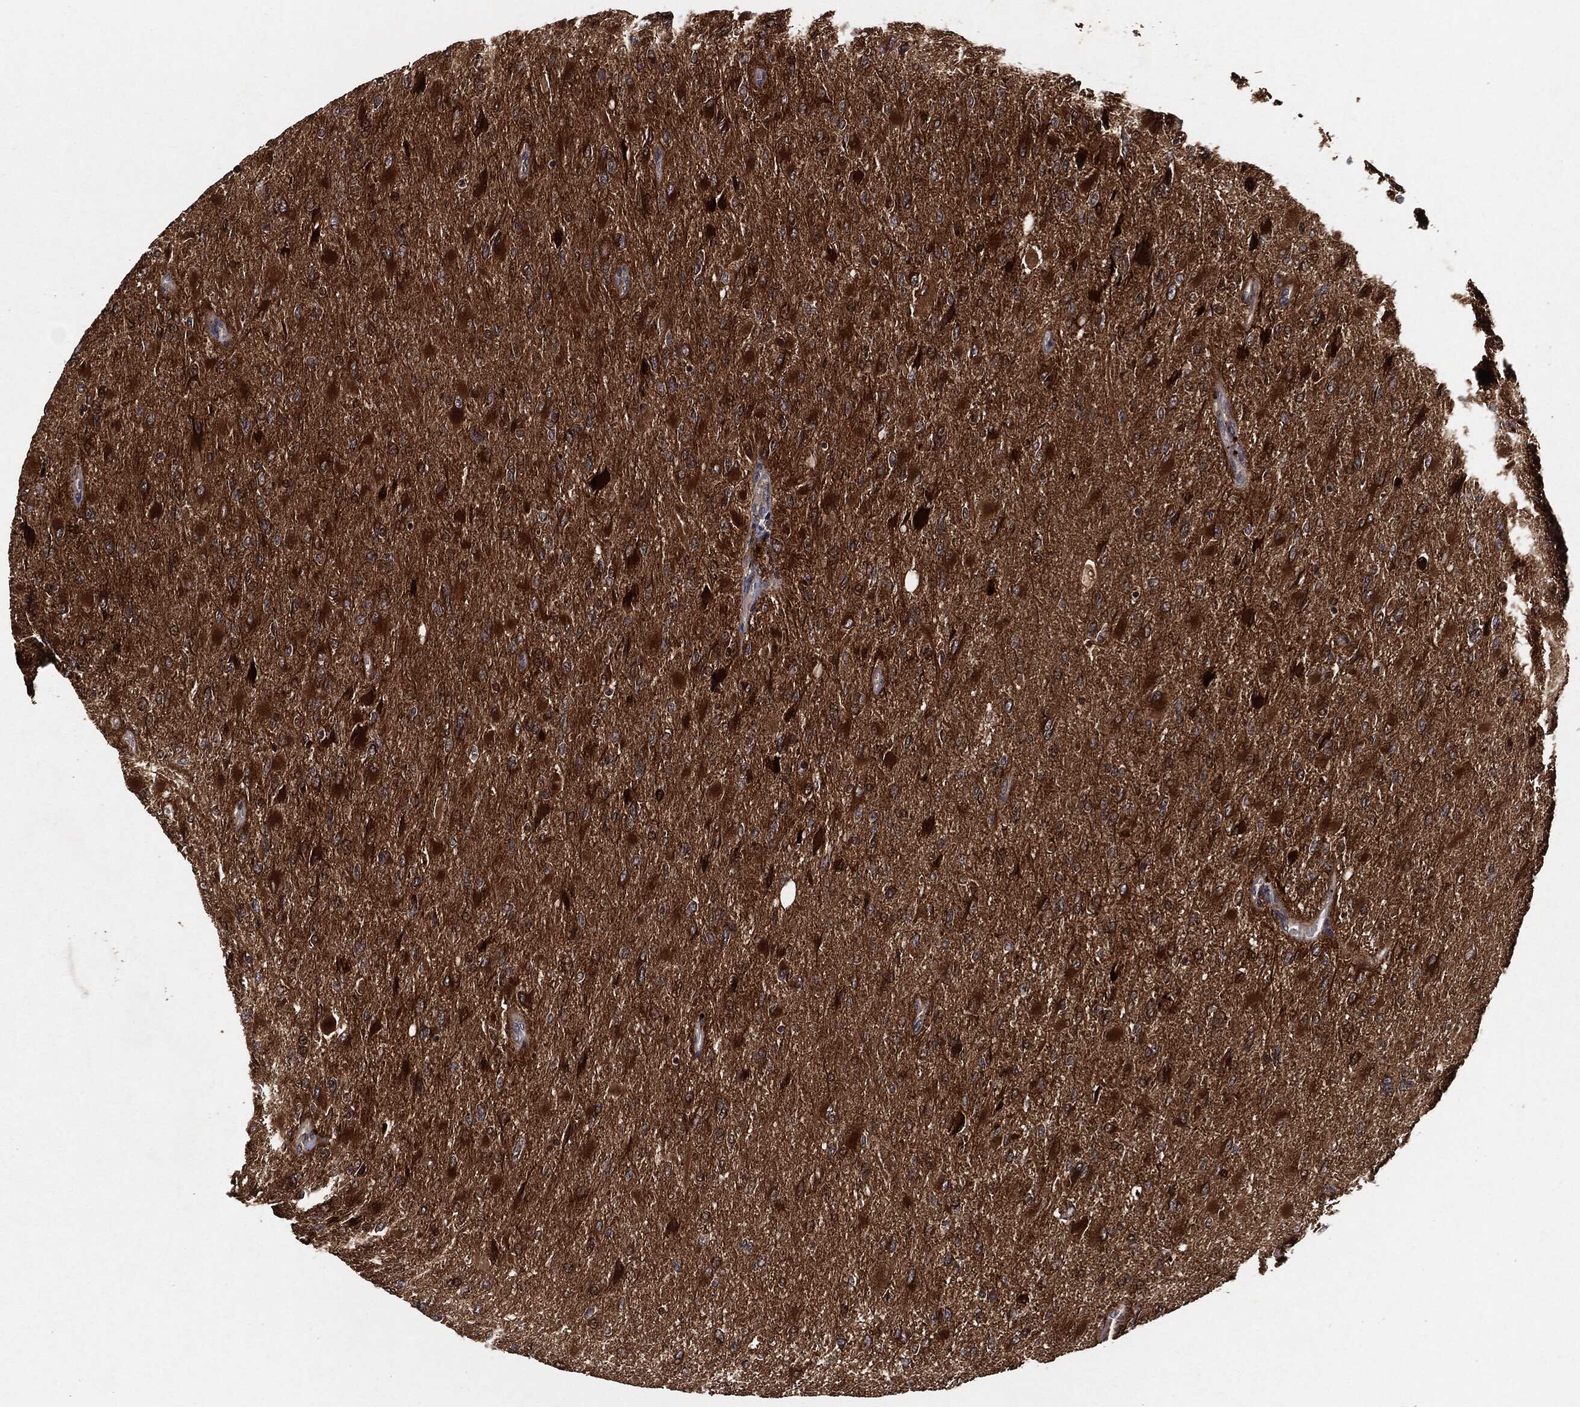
{"staining": {"intensity": "strong", "quantity": ">75%", "location": "cytoplasmic/membranous,nuclear"}, "tissue": "glioma", "cell_type": "Tumor cells", "image_type": "cancer", "snomed": [{"axis": "morphology", "description": "Glioma, malignant, High grade"}, {"axis": "topography", "description": "Cerebral cortex"}], "caption": "Human malignant glioma (high-grade) stained for a protein (brown) shows strong cytoplasmic/membranous and nuclear positive staining in approximately >75% of tumor cells.", "gene": "BCAR1", "patient": {"sex": "female", "age": 36}}